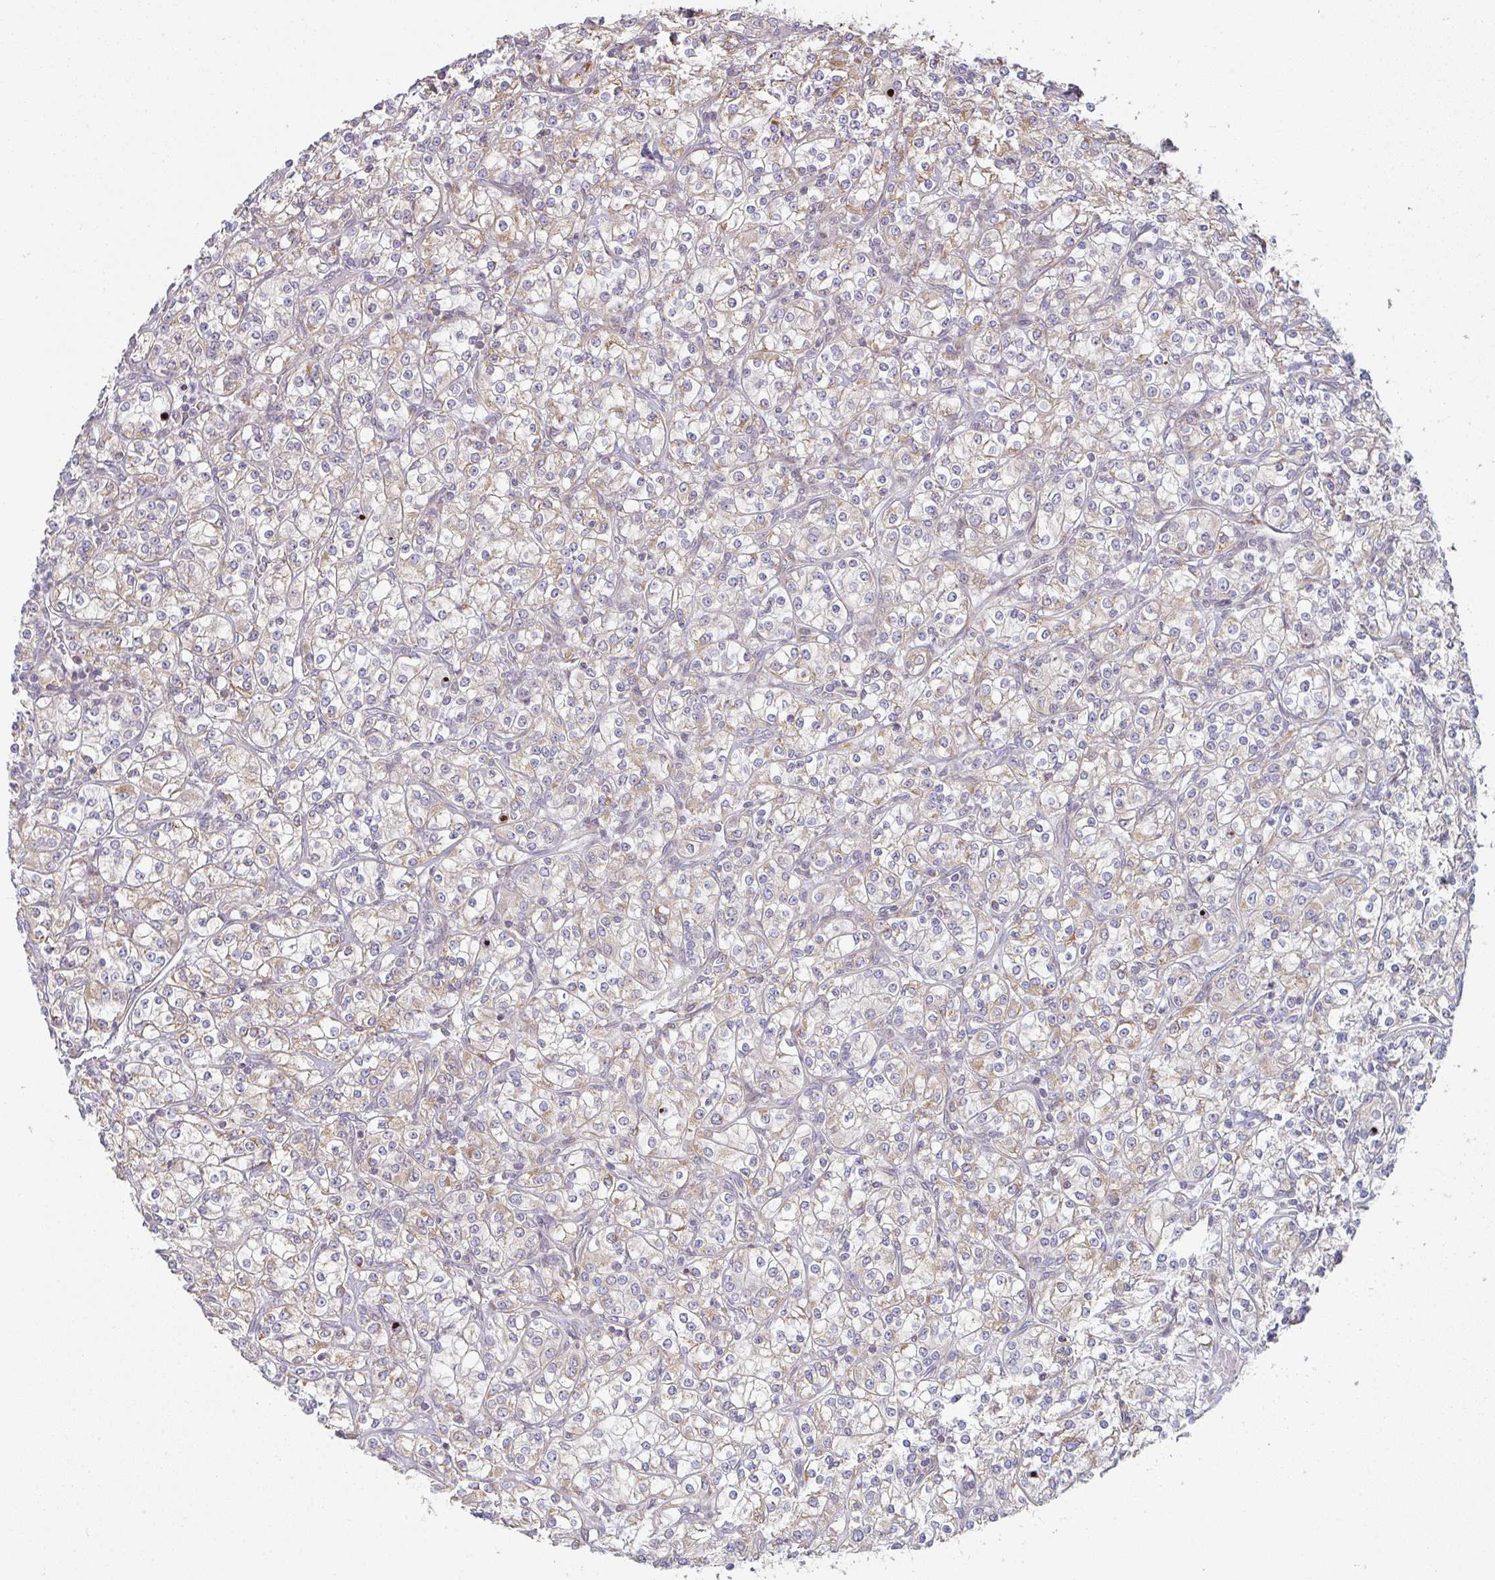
{"staining": {"intensity": "weak", "quantity": "25%-75%", "location": "cytoplasmic/membranous"}, "tissue": "renal cancer", "cell_type": "Tumor cells", "image_type": "cancer", "snomed": [{"axis": "morphology", "description": "Adenocarcinoma, NOS"}, {"axis": "topography", "description": "Kidney"}], "caption": "Renal adenocarcinoma was stained to show a protein in brown. There is low levels of weak cytoplasmic/membranous positivity in about 25%-75% of tumor cells.", "gene": "MOB1A", "patient": {"sex": "male", "age": 77}}